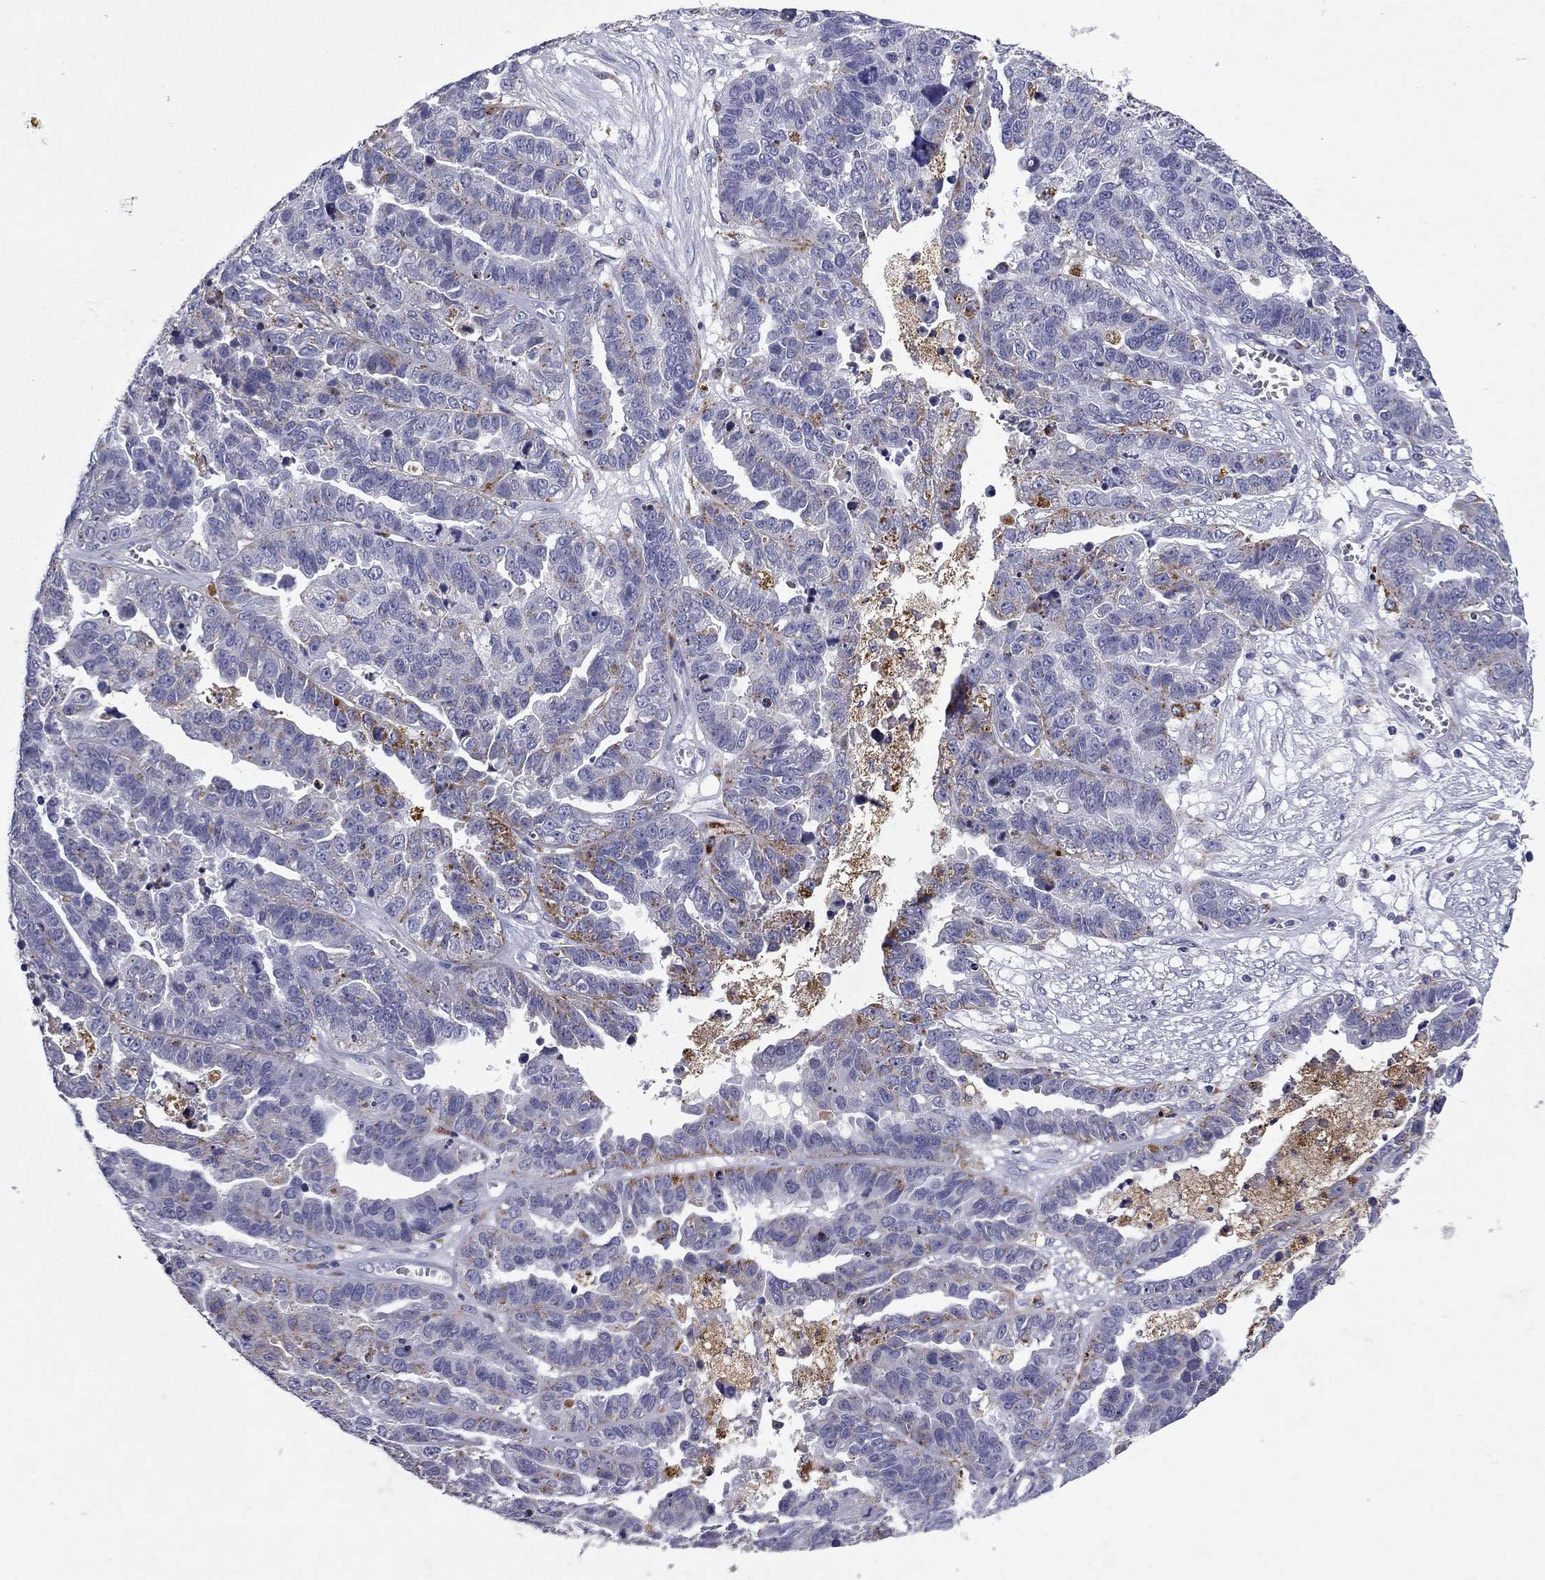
{"staining": {"intensity": "moderate", "quantity": "<25%", "location": "cytoplasmic/membranous"}, "tissue": "ovarian cancer", "cell_type": "Tumor cells", "image_type": "cancer", "snomed": [{"axis": "morphology", "description": "Cystadenocarcinoma, serous, NOS"}, {"axis": "topography", "description": "Ovary"}], "caption": "Protein expression by immunohistochemistry displays moderate cytoplasmic/membranous staining in about <25% of tumor cells in ovarian serous cystadenocarcinoma.", "gene": "MADCAM1", "patient": {"sex": "female", "age": 87}}